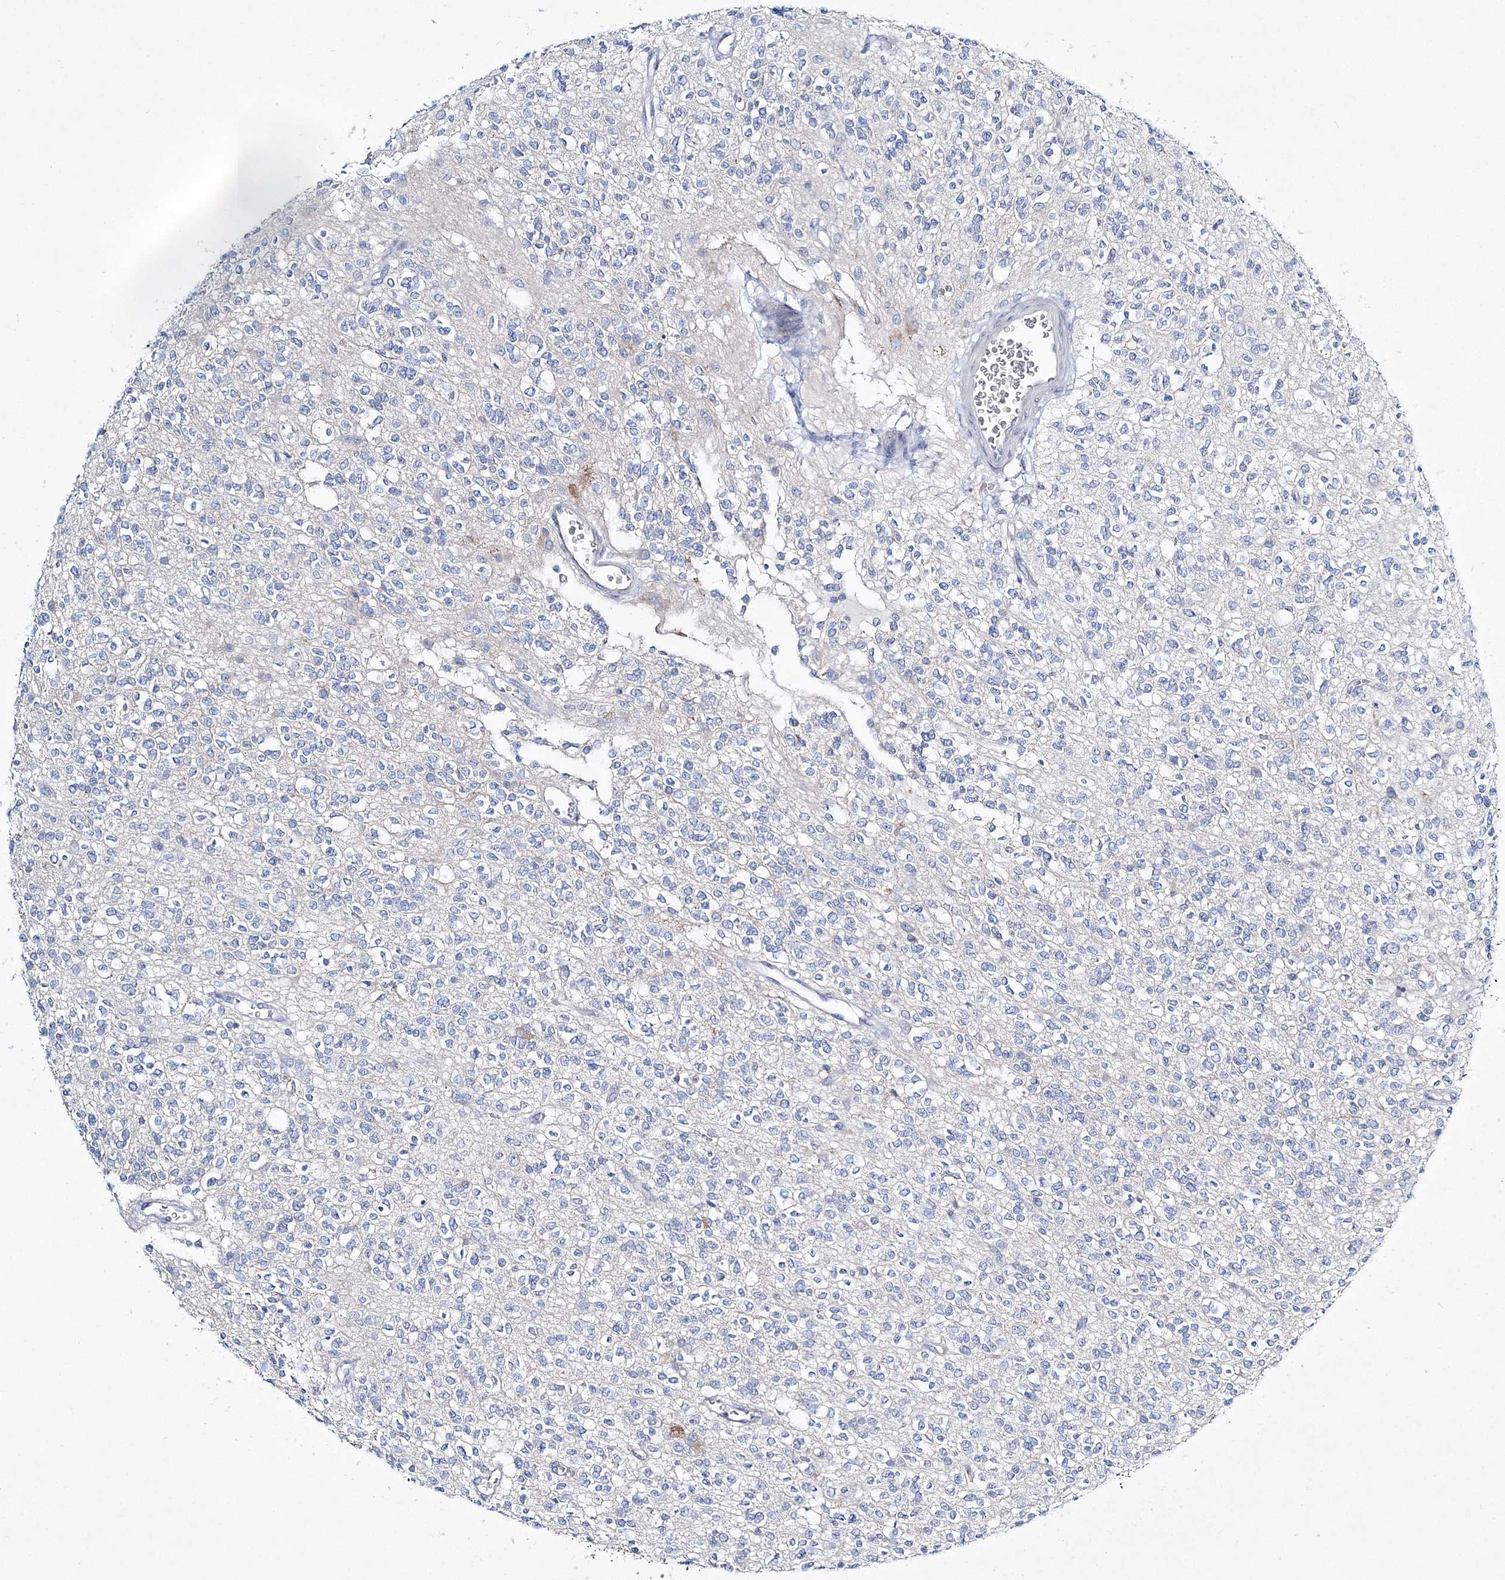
{"staining": {"intensity": "negative", "quantity": "none", "location": "none"}, "tissue": "glioma", "cell_type": "Tumor cells", "image_type": "cancer", "snomed": [{"axis": "morphology", "description": "Glioma, malignant, High grade"}, {"axis": "topography", "description": "Brain"}], "caption": "IHC photomicrograph of malignant glioma (high-grade) stained for a protein (brown), which exhibits no expression in tumor cells. Nuclei are stained in blue.", "gene": "ADGRL1", "patient": {"sex": "male", "age": 34}}